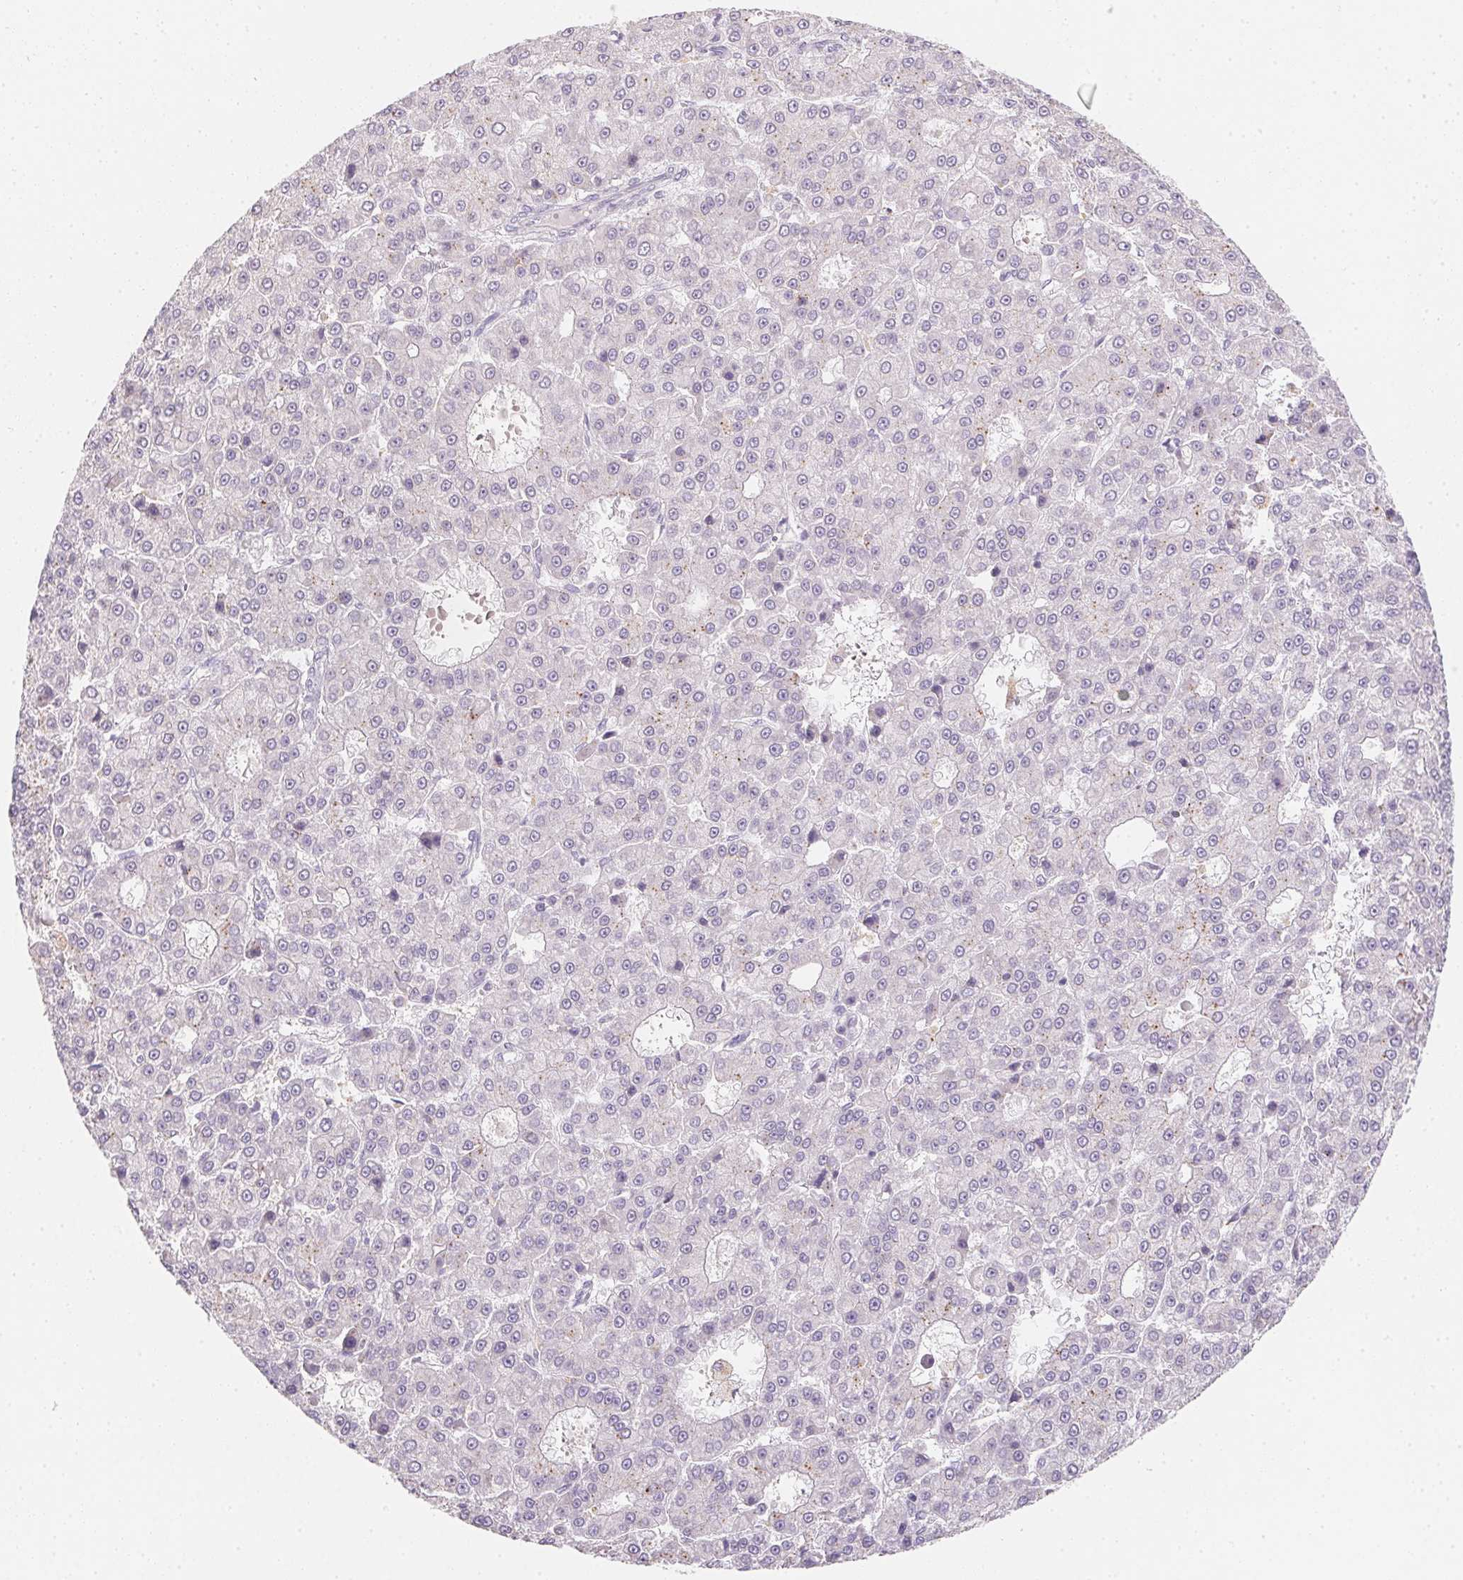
{"staining": {"intensity": "negative", "quantity": "none", "location": "none"}, "tissue": "liver cancer", "cell_type": "Tumor cells", "image_type": "cancer", "snomed": [{"axis": "morphology", "description": "Carcinoma, Hepatocellular, NOS"}, {"axis": "topography", "description": "Liver"}], "caption": "A photomicrograph of human hepatocellular carcinoma (liver) is negative for staining in tumor cells.", "gene": "SLC6A18", "patient": {"sex": "male", "age": 70}}